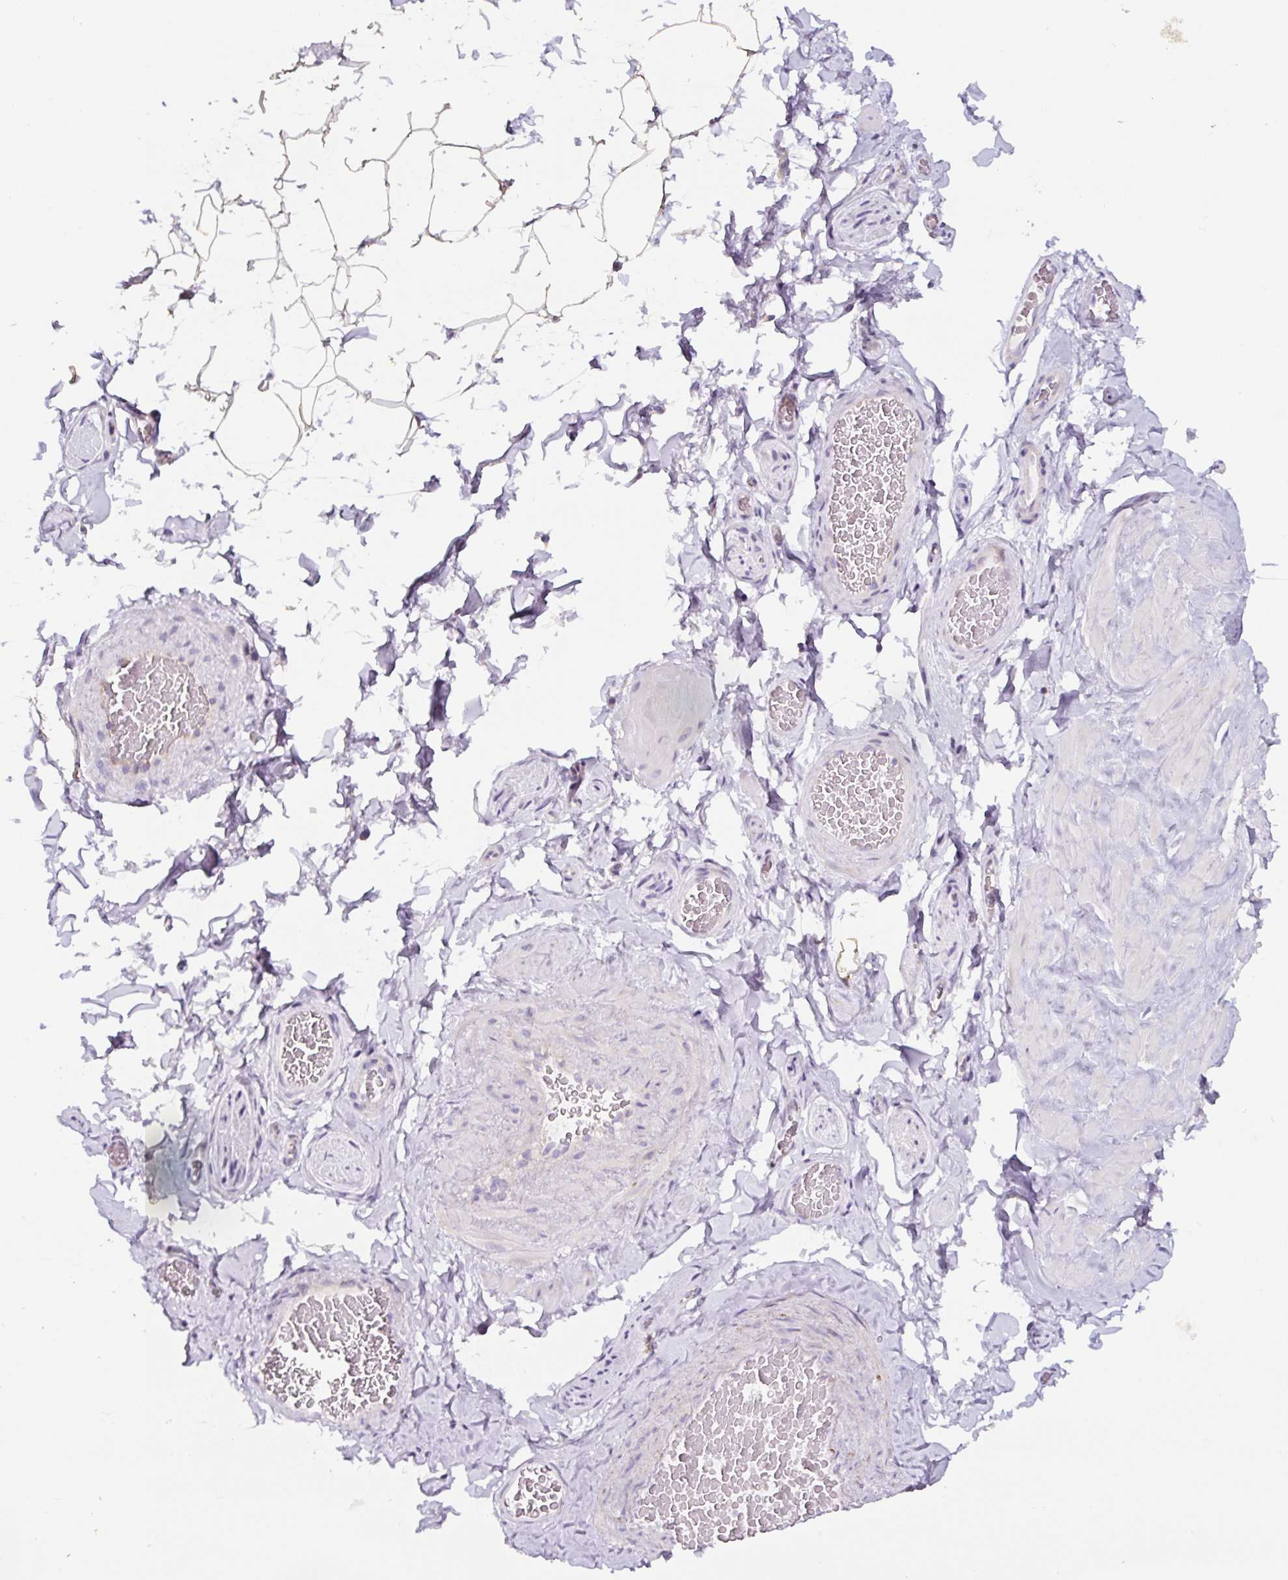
{"staining": {"intensity": "negative", "quantity": "none", "location": "none"}, "tissue": "adipose tissue", "cell_type": "Adipocytes", "image_type": "normal", "snomed": [{"axis": "morphology", "description": "Normal tissue, NOS"}, {"axis": "topography", "description": "Vascular tissue"}, {"axis": "topography", "description": "Peripheral nerve tissue"}], "caption": "IHC image of unremarkable adipose tissue: human adipose tissue stained with DAB displays no significant protein staining in adipocytes. (DAB (3,3'-diaminobenzidine) immunohistochemistry (IHC), high magnification).", "gene": "HPS4", "patient": {"sex": "male", "age": 41}}